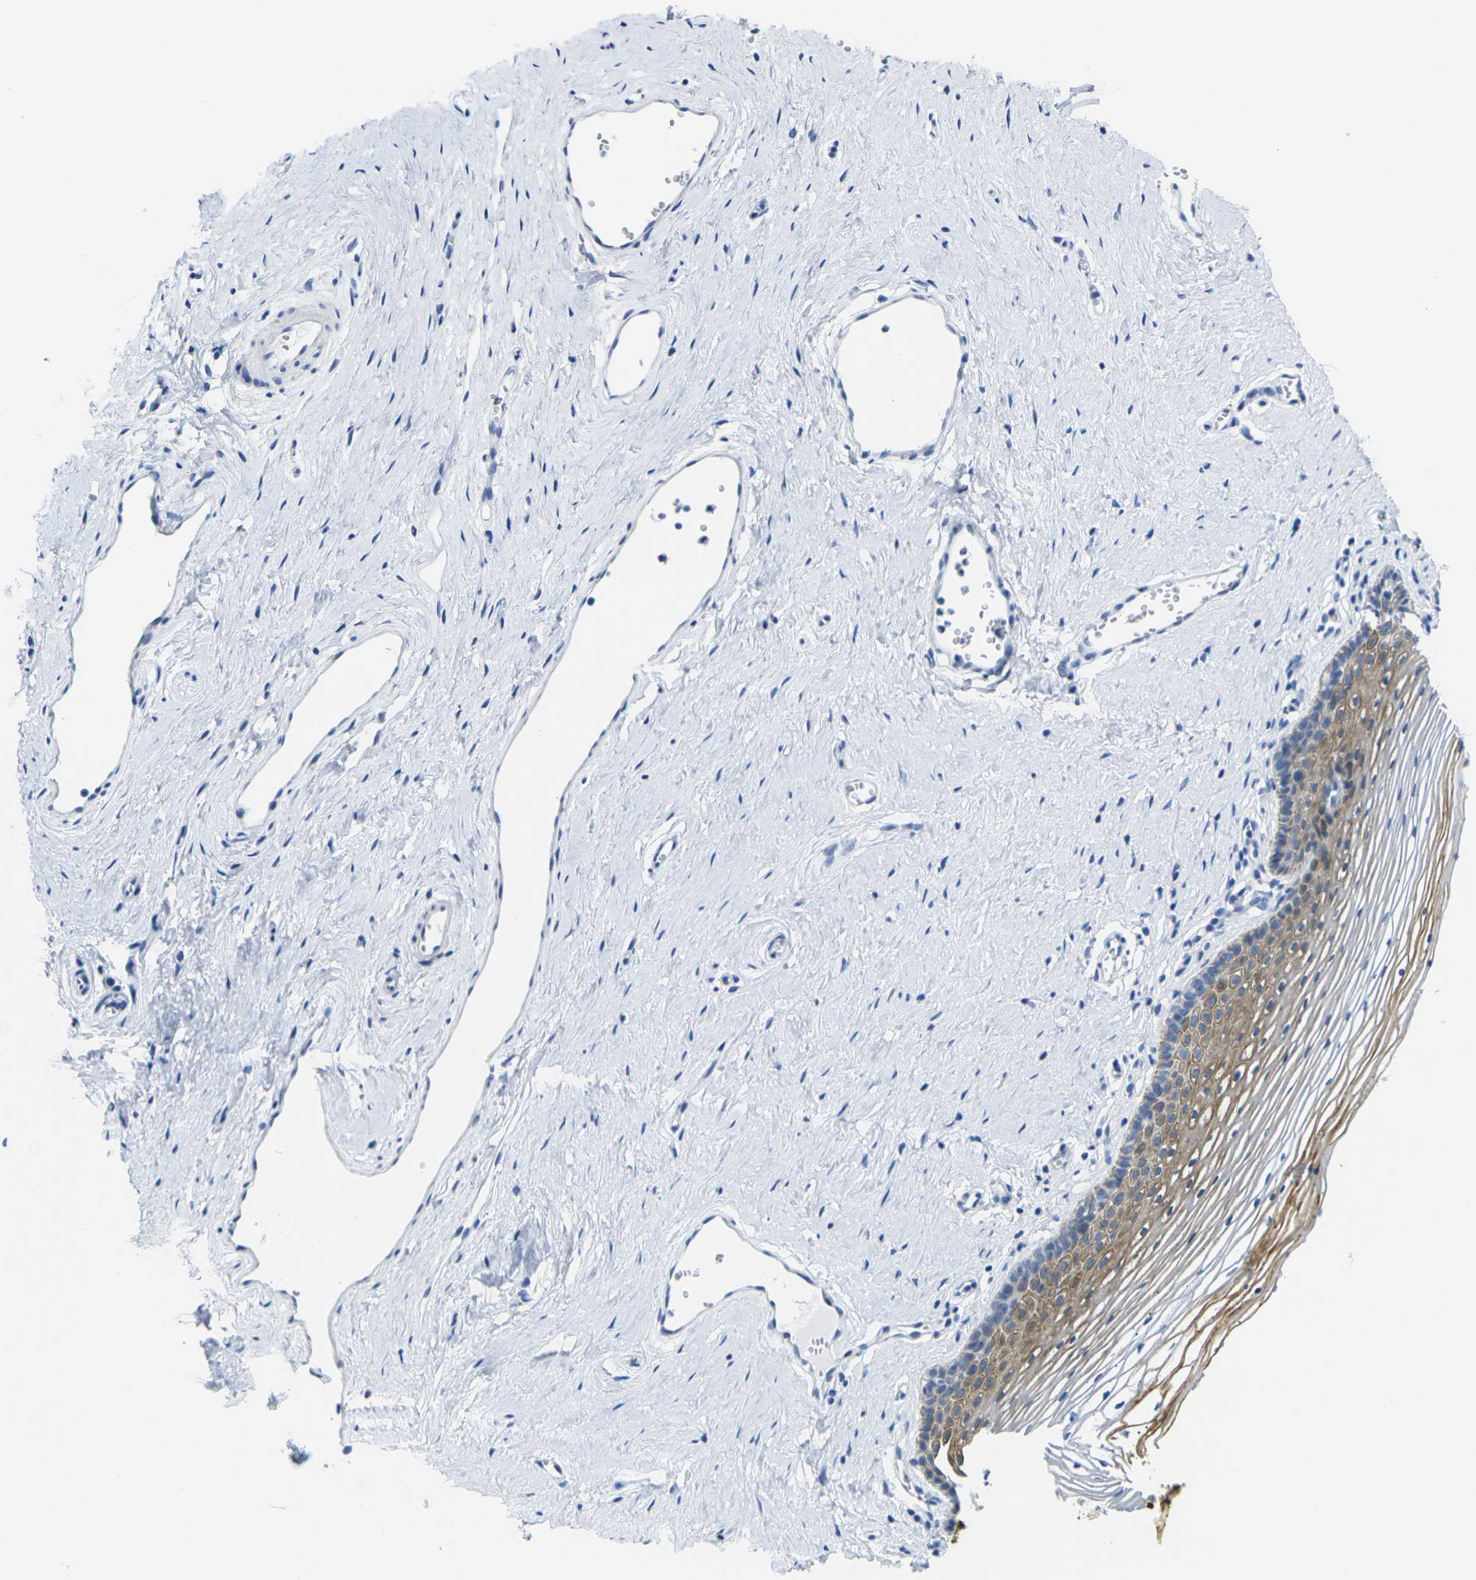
{"staining": {"intensity": "moderate", "quantity": "25%-75%", "location": "cytoplasmic/membranous"}, "tissue": "vagina", "cell_type": "Squamous epithelial cells", "image_type": "normal", "snomed": [{"axis": "morphology", "description": "Normal tissue, NOS"}, {"axis": "topography", "description": "Vagina"}], "caption": "Vagina stained for a protein shows moderate cytoplasmic/membranous positivity in squamous epithelial cells. Nuclei are stained in blue.", "gene": "CRK", "patient": {"sex": "female", "age": 32}}